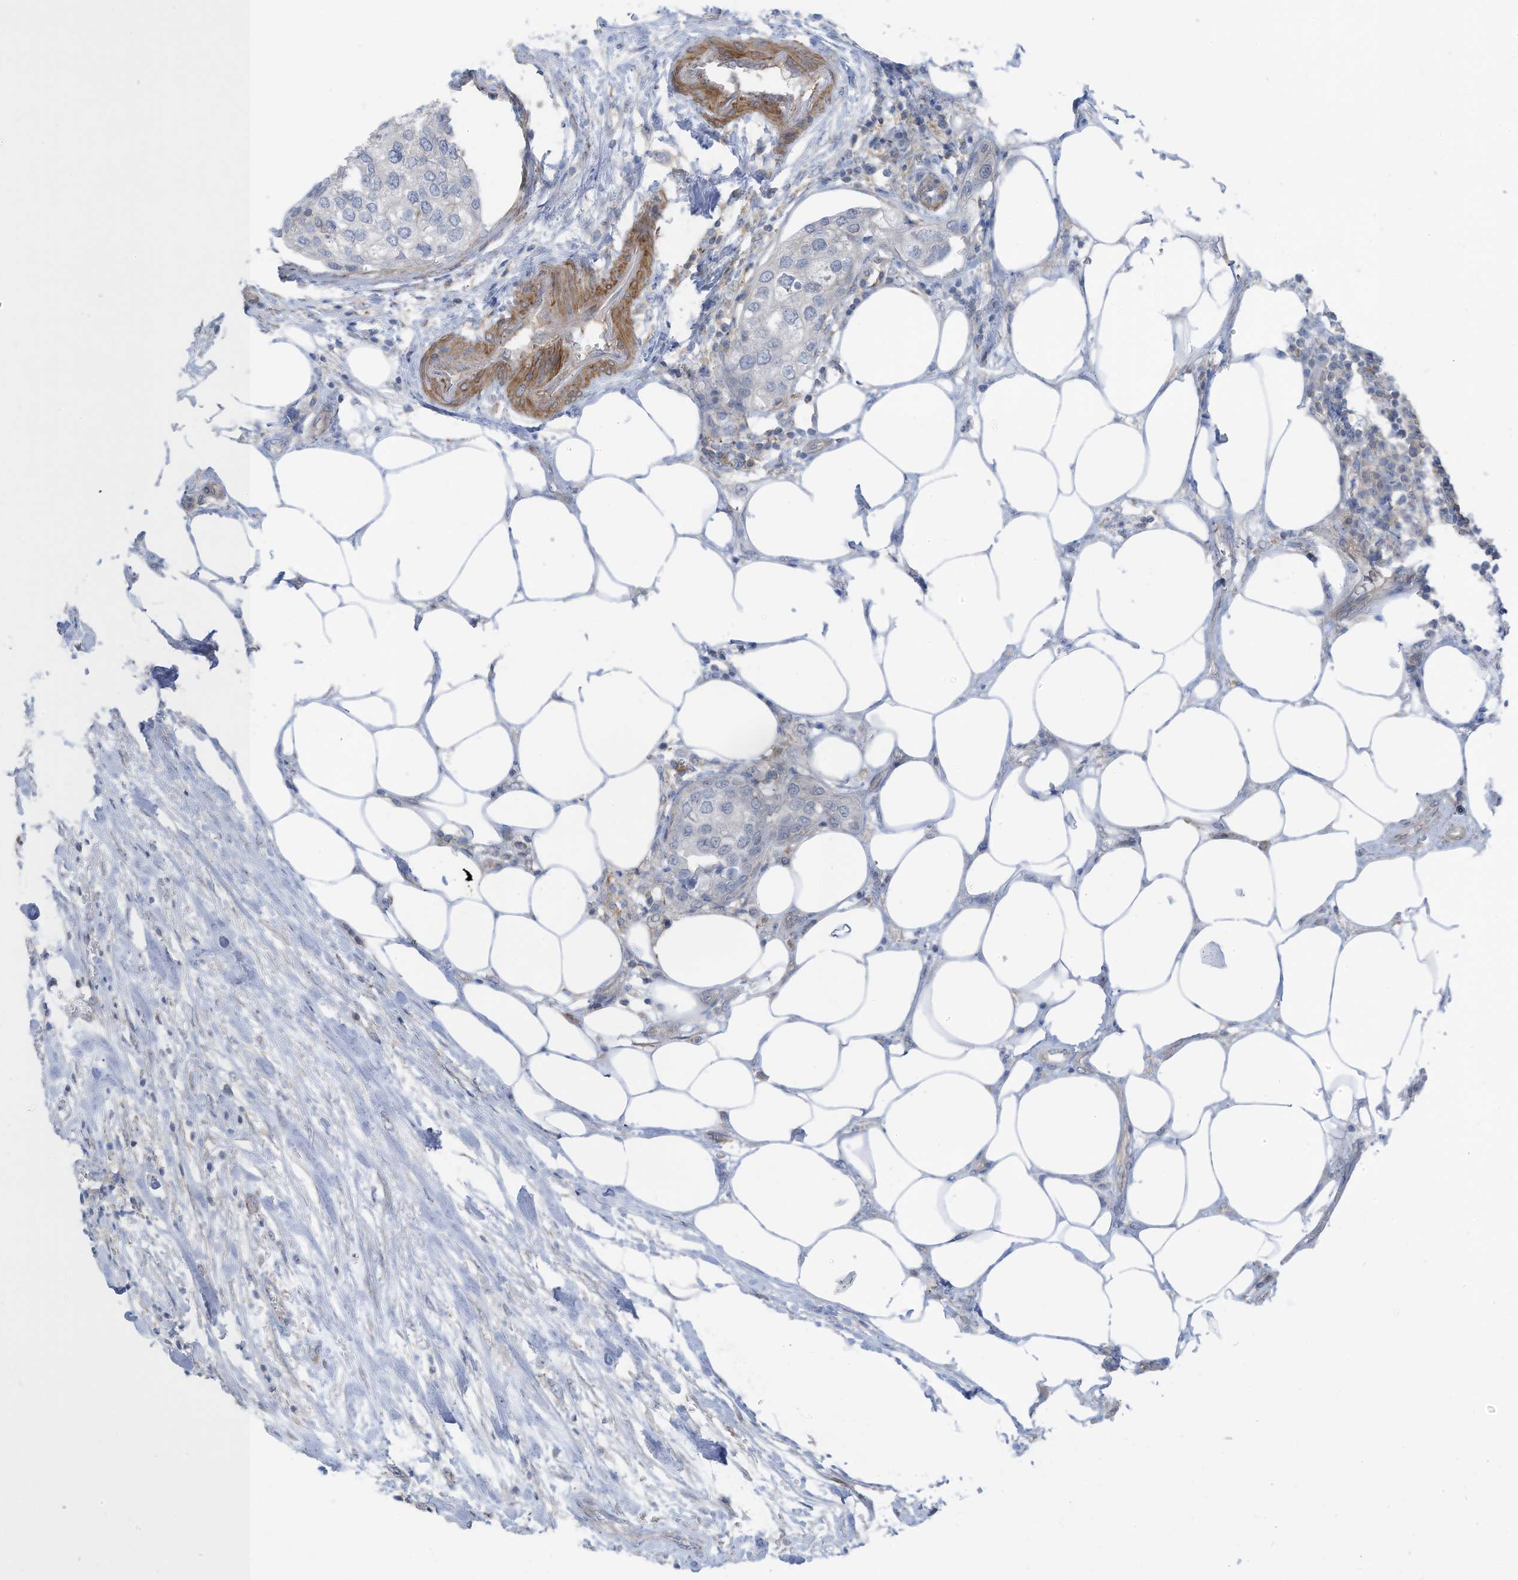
{"staining": {"intensity": "negative", "quantity": "none", "location": "none"}, "tissue": "urothelial cancer", "cell_type": "Tumor cells", "image_type": "cancer", "snomed": [{"axis": "morphology", "description": "Urothelial carcinoma, High grade"}, {"axis": "topography", "description": "Urinary bladder"}], "caption": "Urothelial carcinoma (high-grade) was stained to show a protein in brown. There is no significant positivity in tumor cells.", "gene": "ZNF846", "patient": {"sex": "male", "age": 64}}